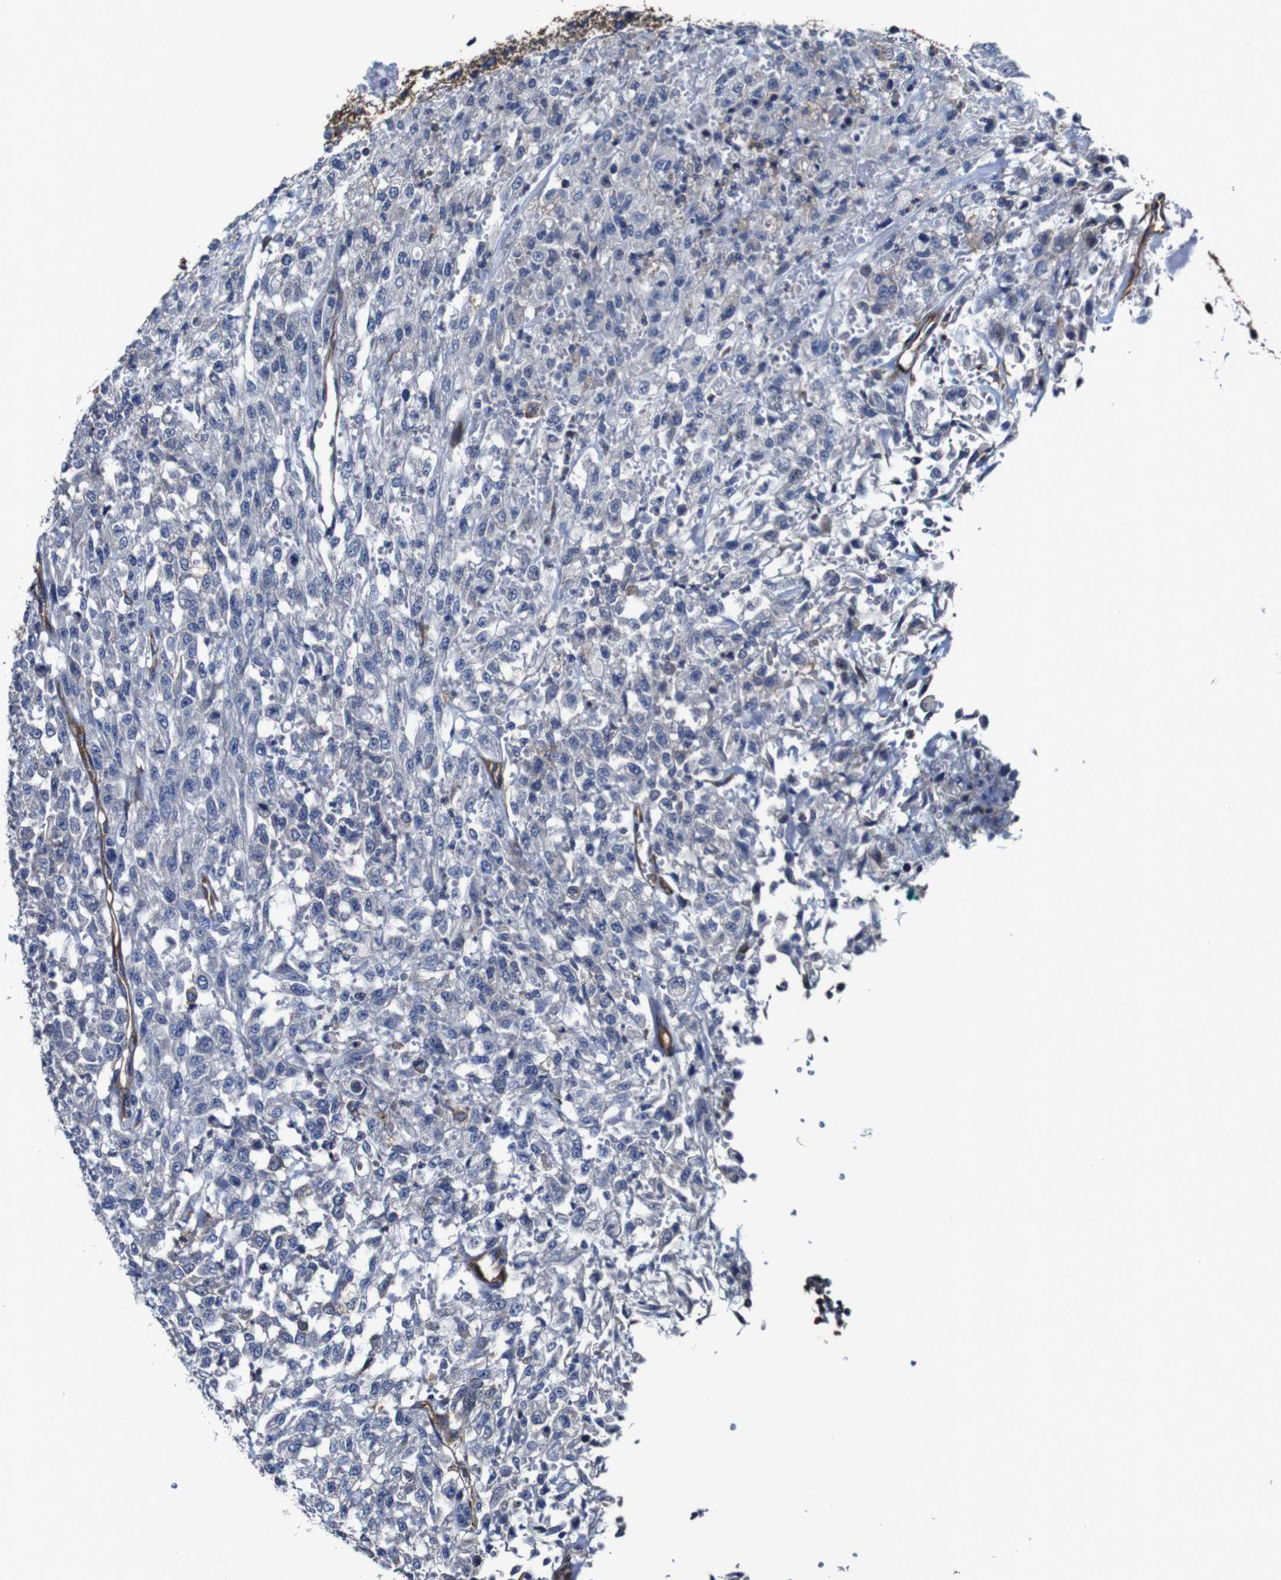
{"staining": {"intensity": "negative", "quantity": "none", "location": "none"}, "tissue": "urothelial cancer", "cell_type": "Tumor cells", "image_type": "cancer", "snomed": [{"axis": "morphology", "description": "Urothelial carcinoma, High grade"}, {"axis": "topography", "description": "Urinary bladder"}], "caption": "High power microscopy image of an immunohistochemistry (IHC) image of urothelial carcinoma (high-grade), revealing no significant expression in tumor cells.", "gene": "CSF1R", "patient": {"sex": "male", "age": 46}}